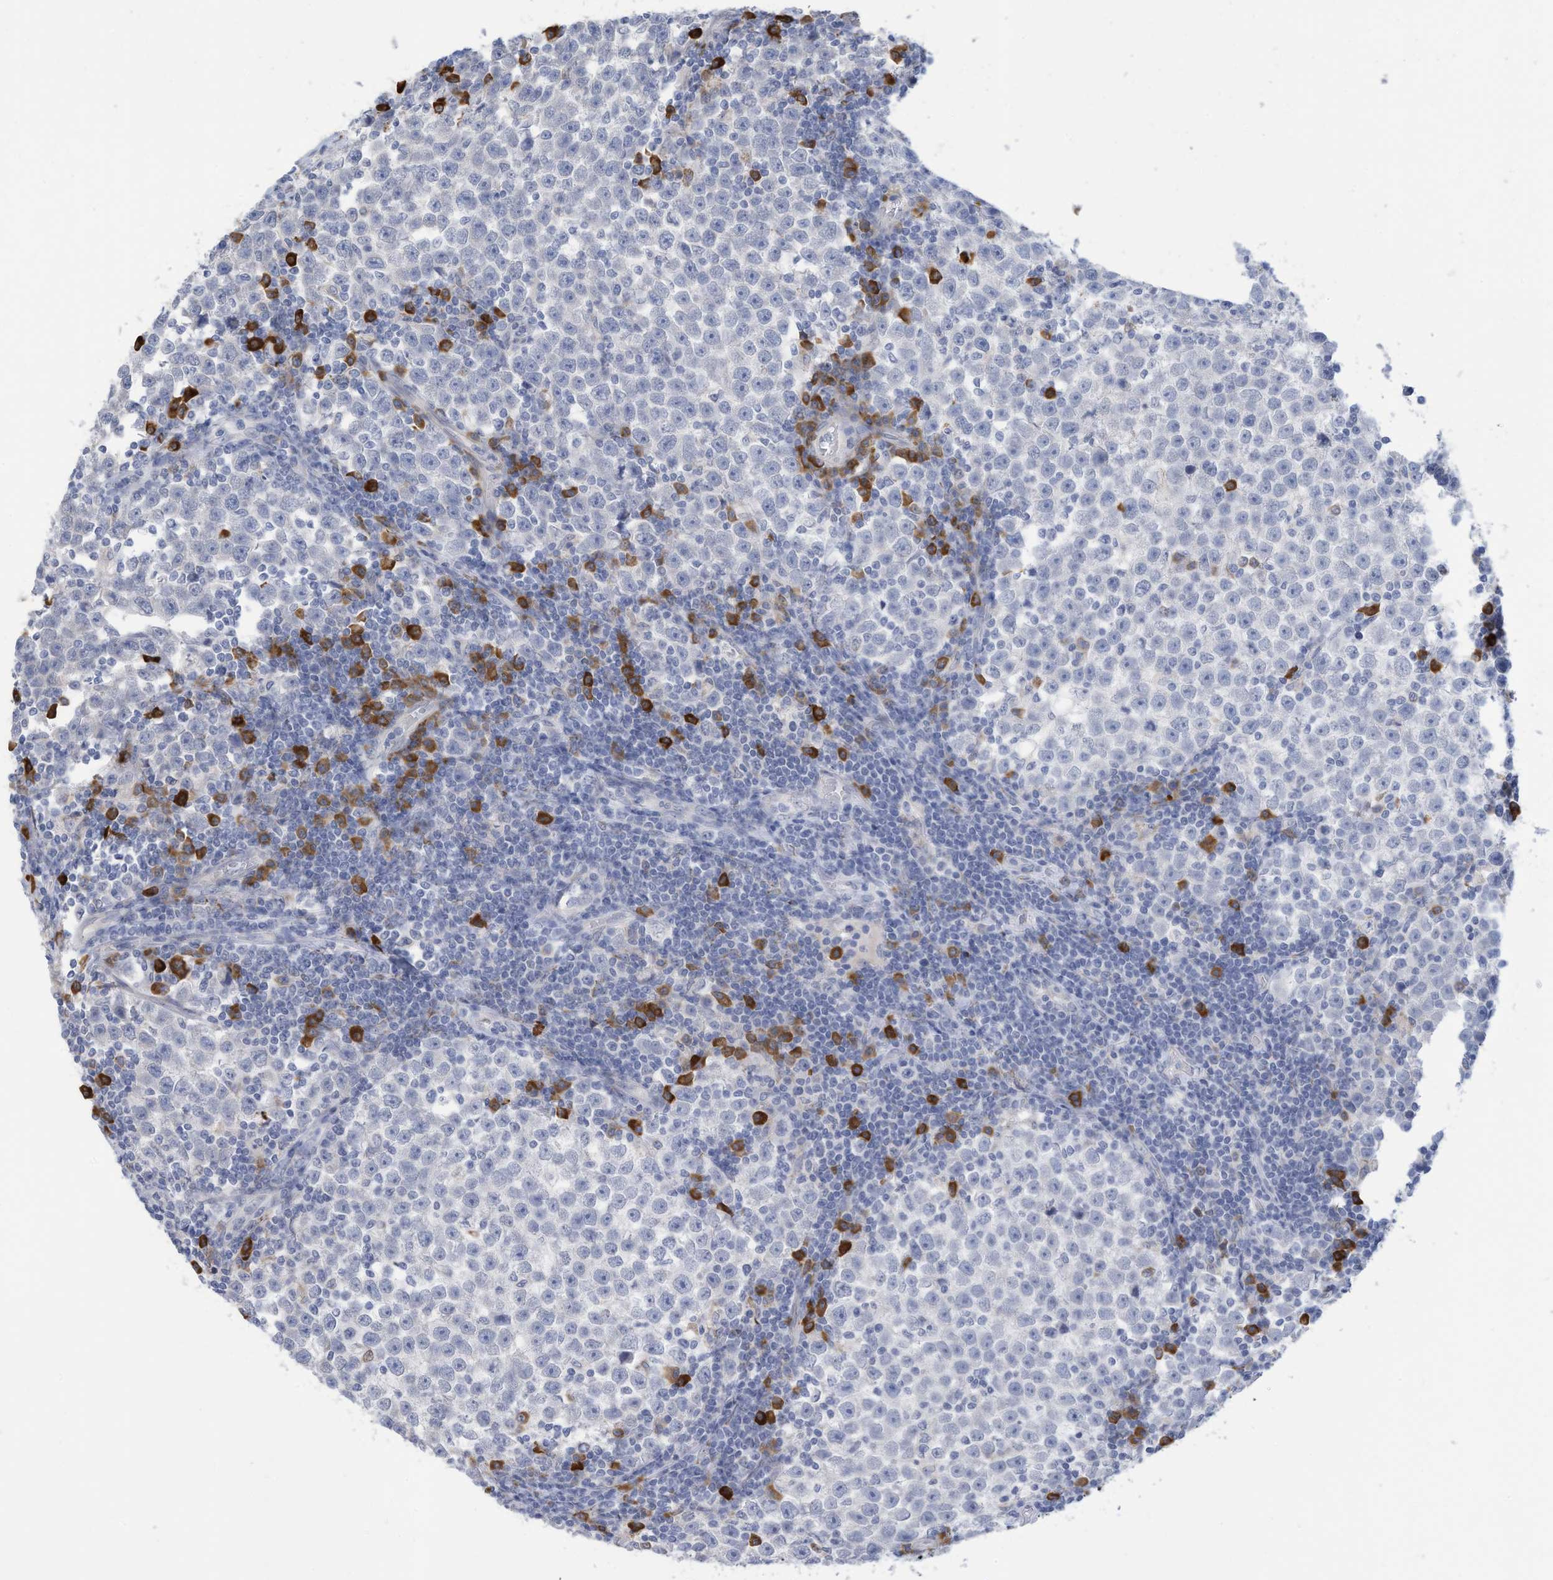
{"staining": {"intensity": "negative", "quantity": "none", "location": "none"}, "tissue": "testis cancer", "cell_type": "Tumor cells", "image_type": "cancer", "snomed": [{"axis": "morphology", "description": "Normal tissue, NOS"}, {"axis": "morphology", "description": "Seminoma, NOS"}, {"axis": "topography", "description": "Testis"}], "caption": "Immunohistochemistry (IHC) of seminoma (testis) demonstrates no expression in tumor cells.", "gene": "ZNF292", "patient": {"sex": "male", "age": 43}}